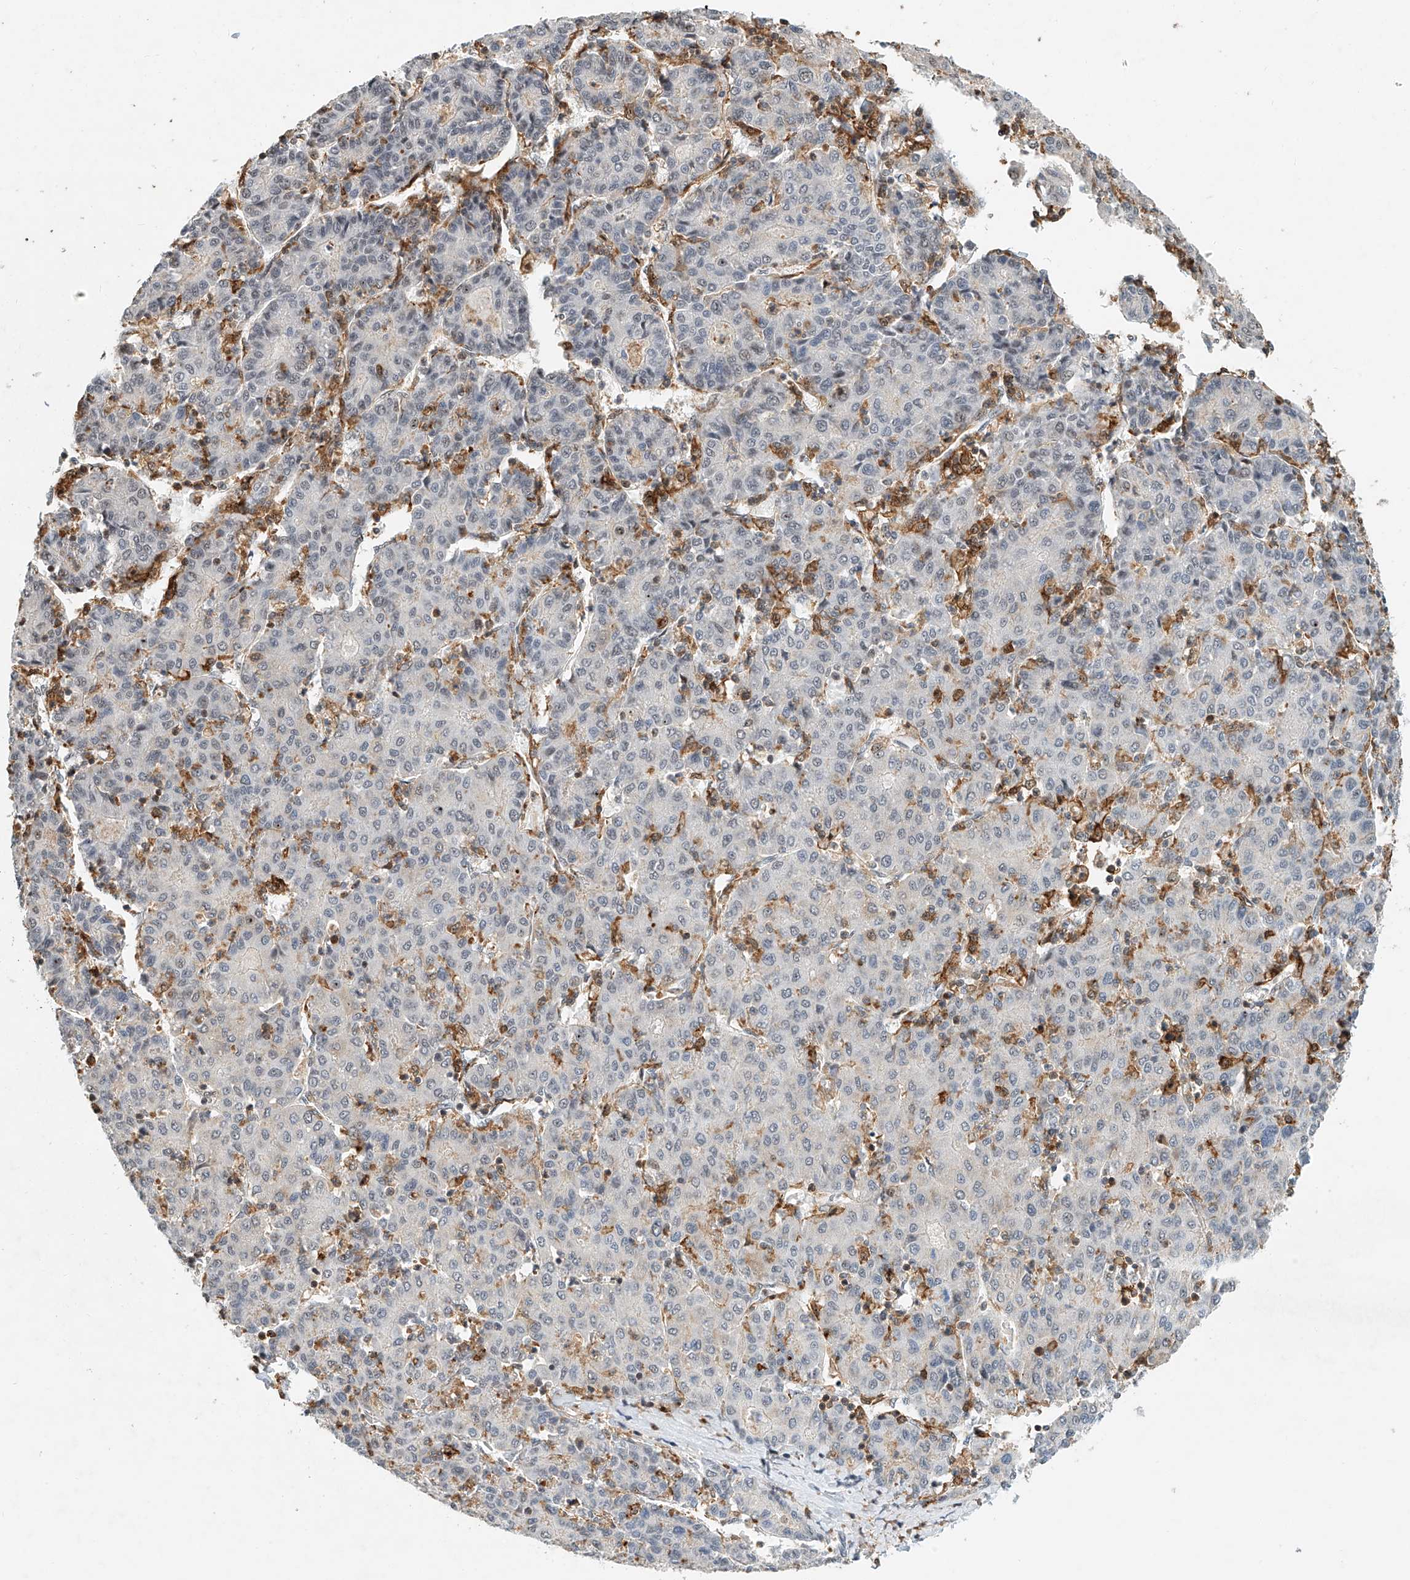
{"staining": {"intensity": "negative", "quantity": "none", "location": "none"}, "tissue": "liver cancer", "cell_type": "Tumor cells", "image_type": "cancer", "snomed": [{"axis": "morphology", "description": "Carcinoma, Hepatocellular, NOS"}, {"axis": "topography", "description": "Liver"}], "caption": "An IHC histopathology image of liver cancer (hepatocellular carcinoma) is shown. There is no staining in tumor cells of liver cancer (hepatocellular carcinoma).", "gene": "MICAL1", "patient": {"sex": "male", "age": 65}}